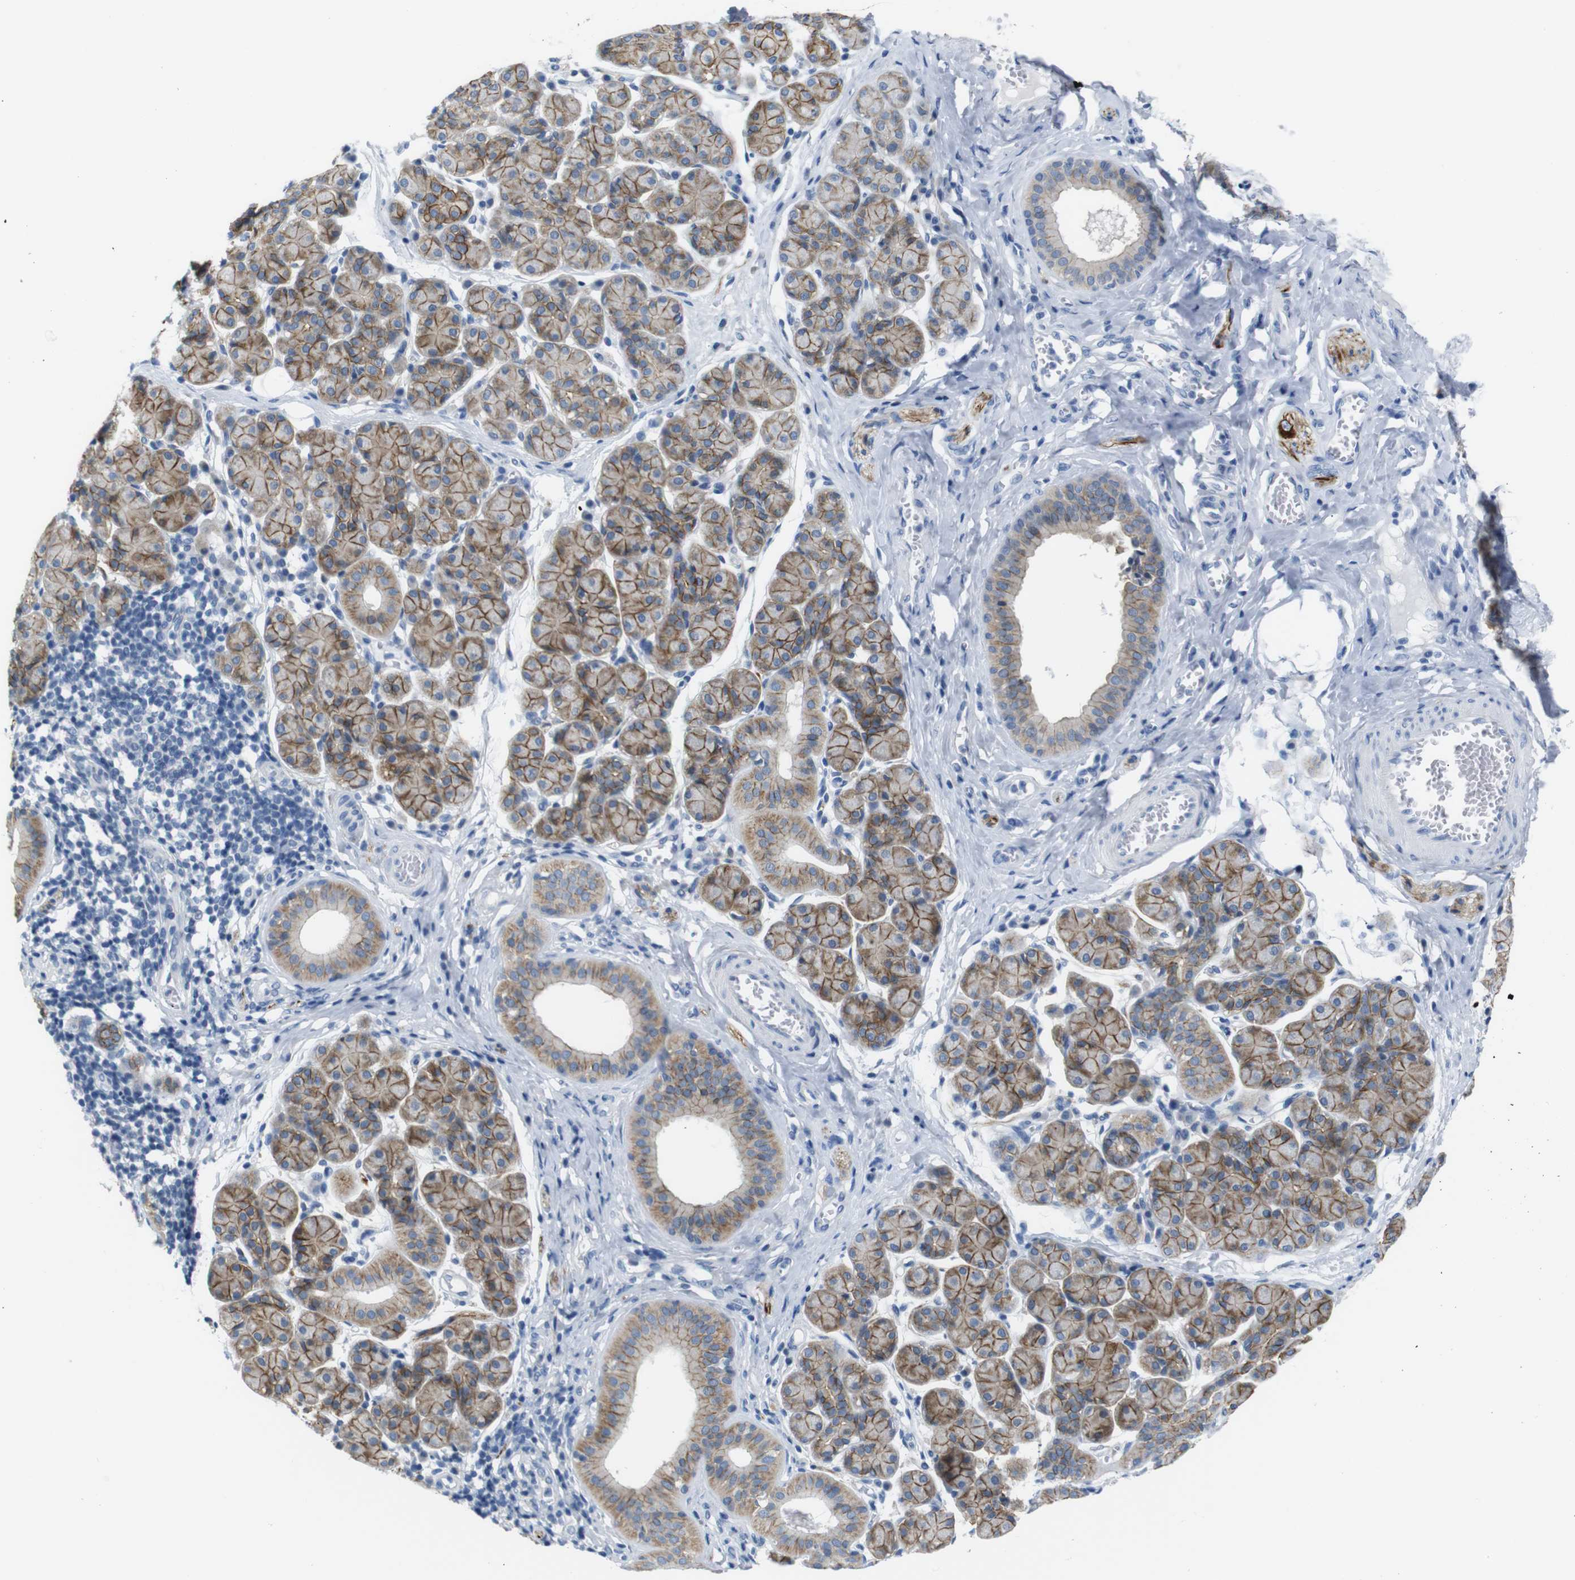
{"staining": {"intensity": "moderate", "quantity": ">75%", "location": "cytoplasmic/membranous"}, "tissue": "salivary gland", "cell_type": "Glandular cells", "image_type": "normal", "snomed": [{"axis": "morphology", "description": "Normal tissue, NOS"}, {"axis": "morphology", "description": "Inflammation, NOS"}, {"axis": "topography", "description": "Lymph node"}, {"axis": "topography", "description": "Salivary gland"}], "caption": "Moderate cytoplasmic/membranous protein positivity is appreciated in approximately >75% of glandular cells in salivary gland.", "gene": "ANK3", "patient": {"sex": "male", "age": 3}}